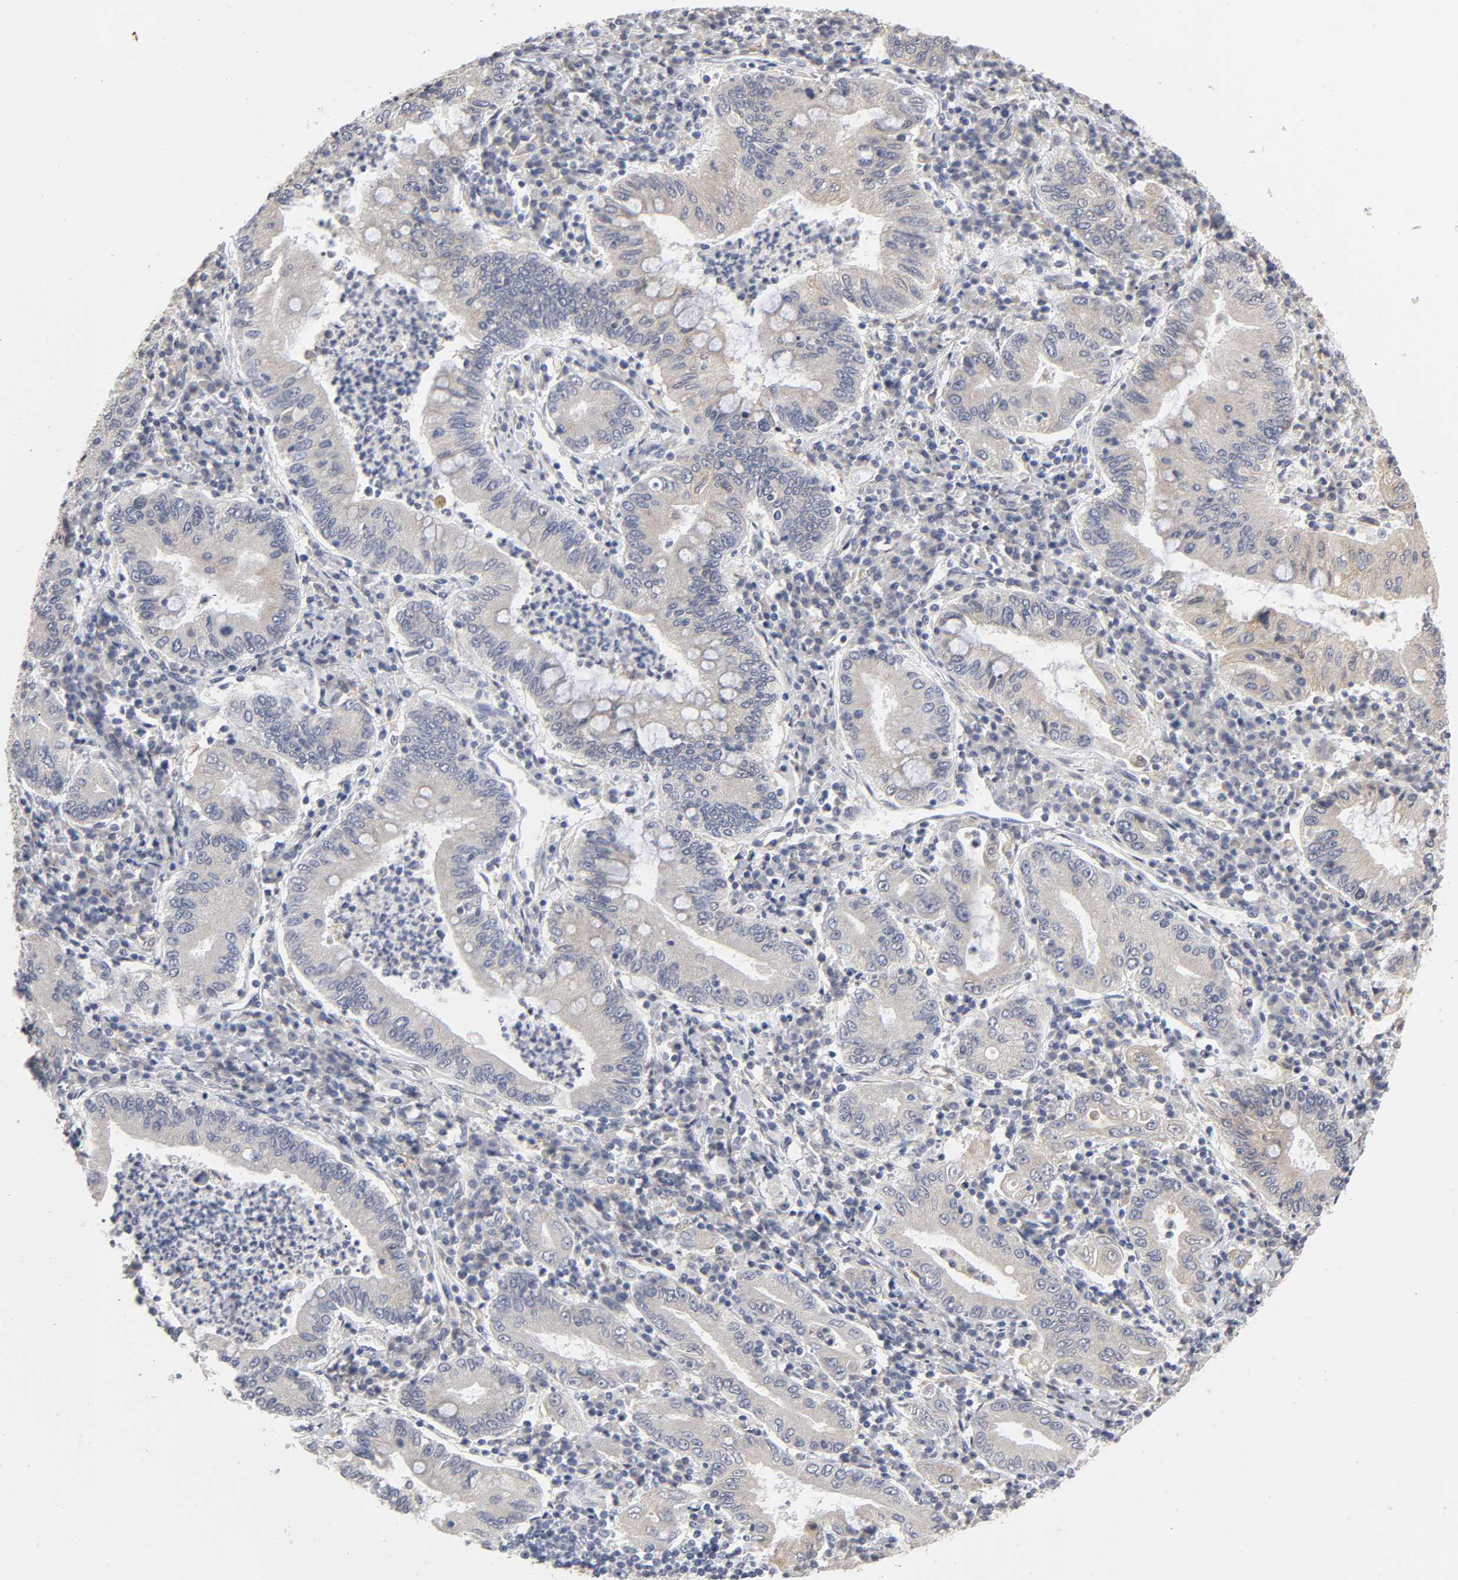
{"staining": {"intensity": "weak", "quantity": ">75%", "location": "cytoplasmic/membranous"}, "tissue": "stomach cancer", "cell_type": "Tumor cells", "image_type": "cancer", "snomed": [{"axis": "morphology", "description": "Normal tissue, NOS"}, {"axis": "morphology", "description": "Adenocarcinoma, NOS"}, {"axis": "topography", "description": "Esophagus"}, {"axis": "topography", "description": "Stomach, upper"}, {"axis": "topography", "description": "Peripheral nerve tissue"}], "caption": "Protein expression analysis of human stomach cancer reveals weak cytoplasmic/membranous expression in approximately >75% of tumor cells. (brown staining indicates protein expression, while blue staining denotes nuclei).", "gene": "POR", "patient": {"sex": "male", "age": 62}}